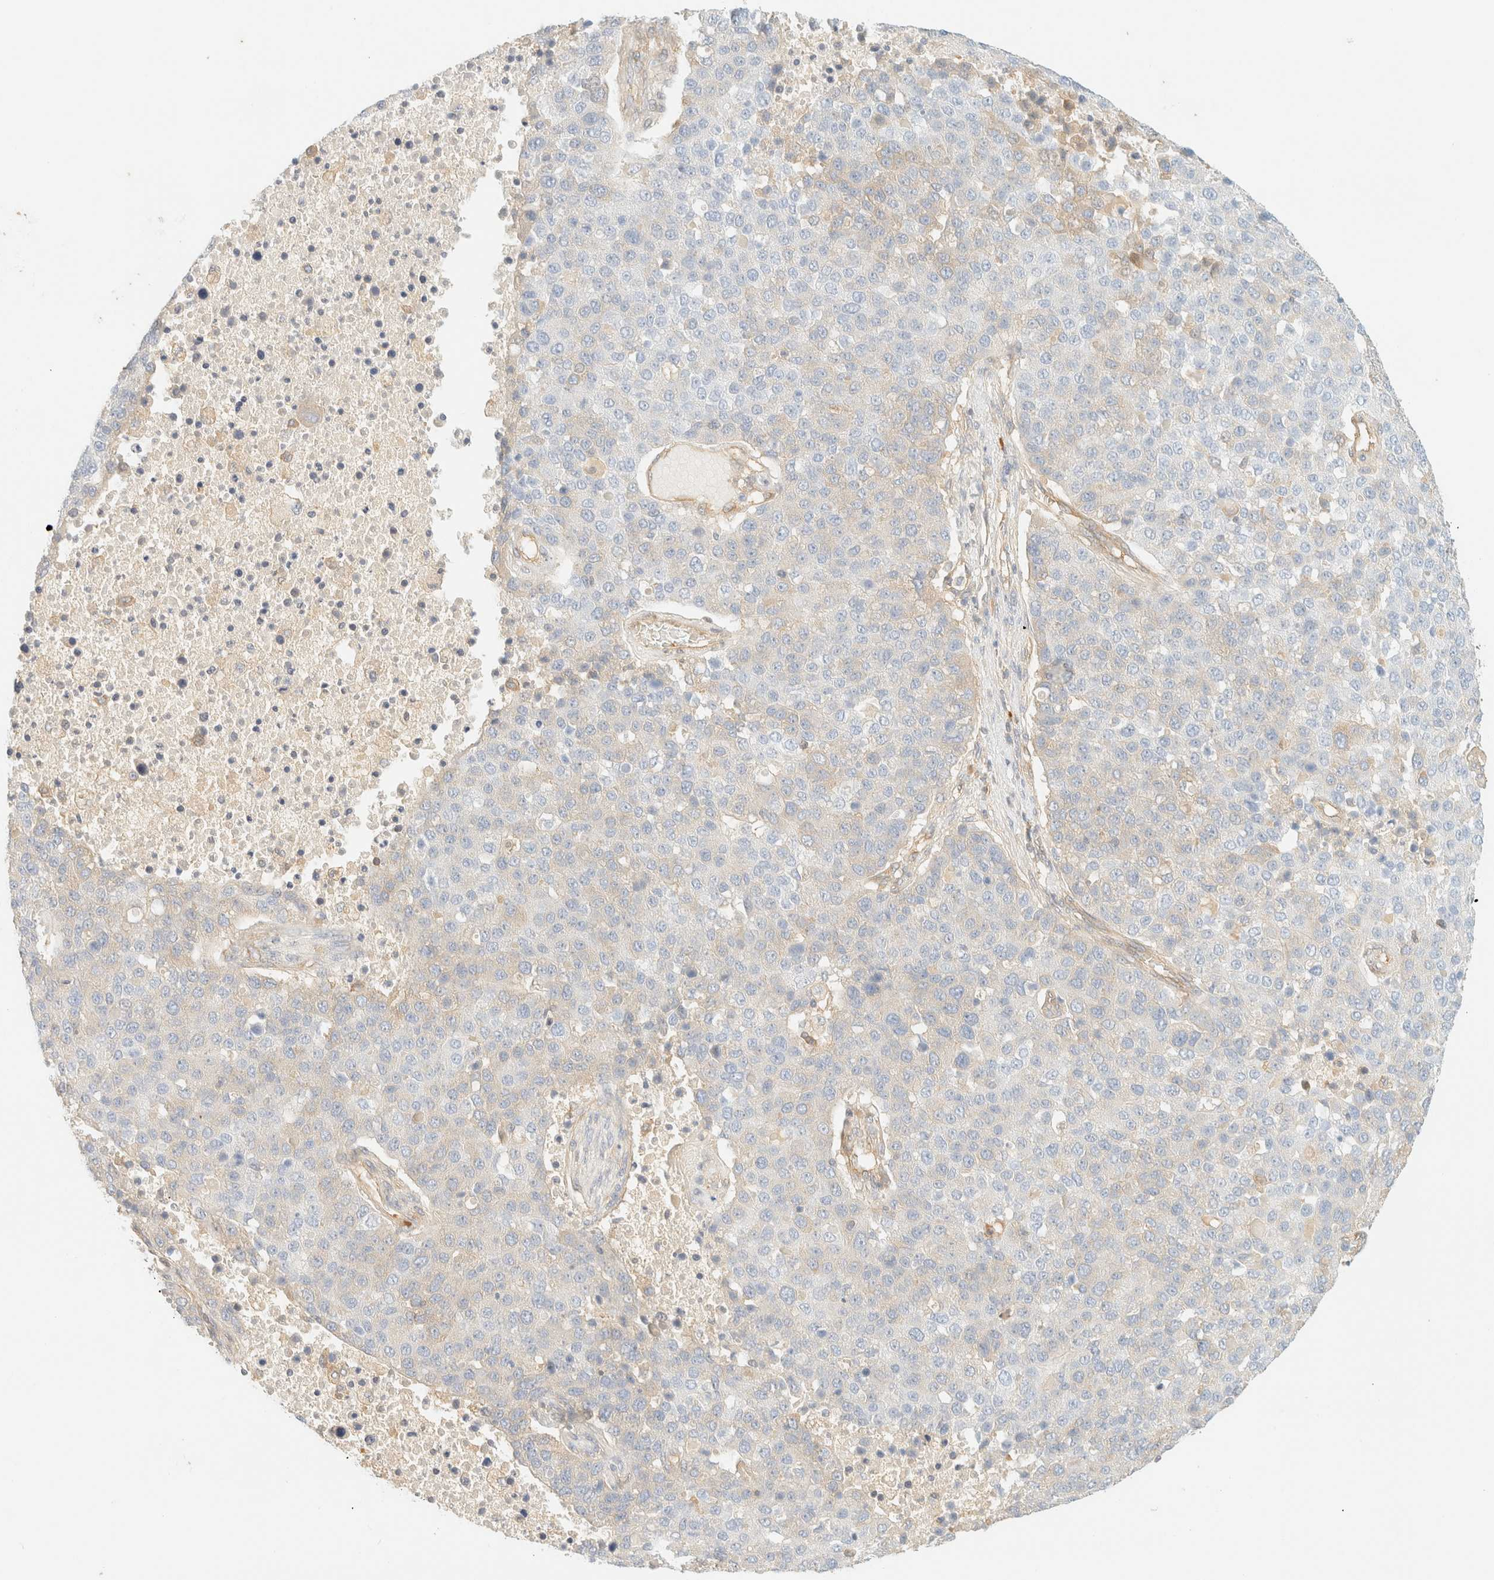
{"staining": {"intensity": "negative", "quantity": "none", "location": "none"}, "tissue": "pancreatic cancer", "cell_type": "Tumor cells", "image_type": "cancer", "snomed": [{"axis": "morphology", "description": "Adenocarcinoma, NOS"}, {"axis": "topography", "description": "Pancreas"}], "caption": "Immunohistochemistry (IHC) of human pancreatic cancer (adenocarcinoma) shows no expression in tumor cells.", "gene": "FHOD1", "patient": {"sex": "female", "age": 61}}